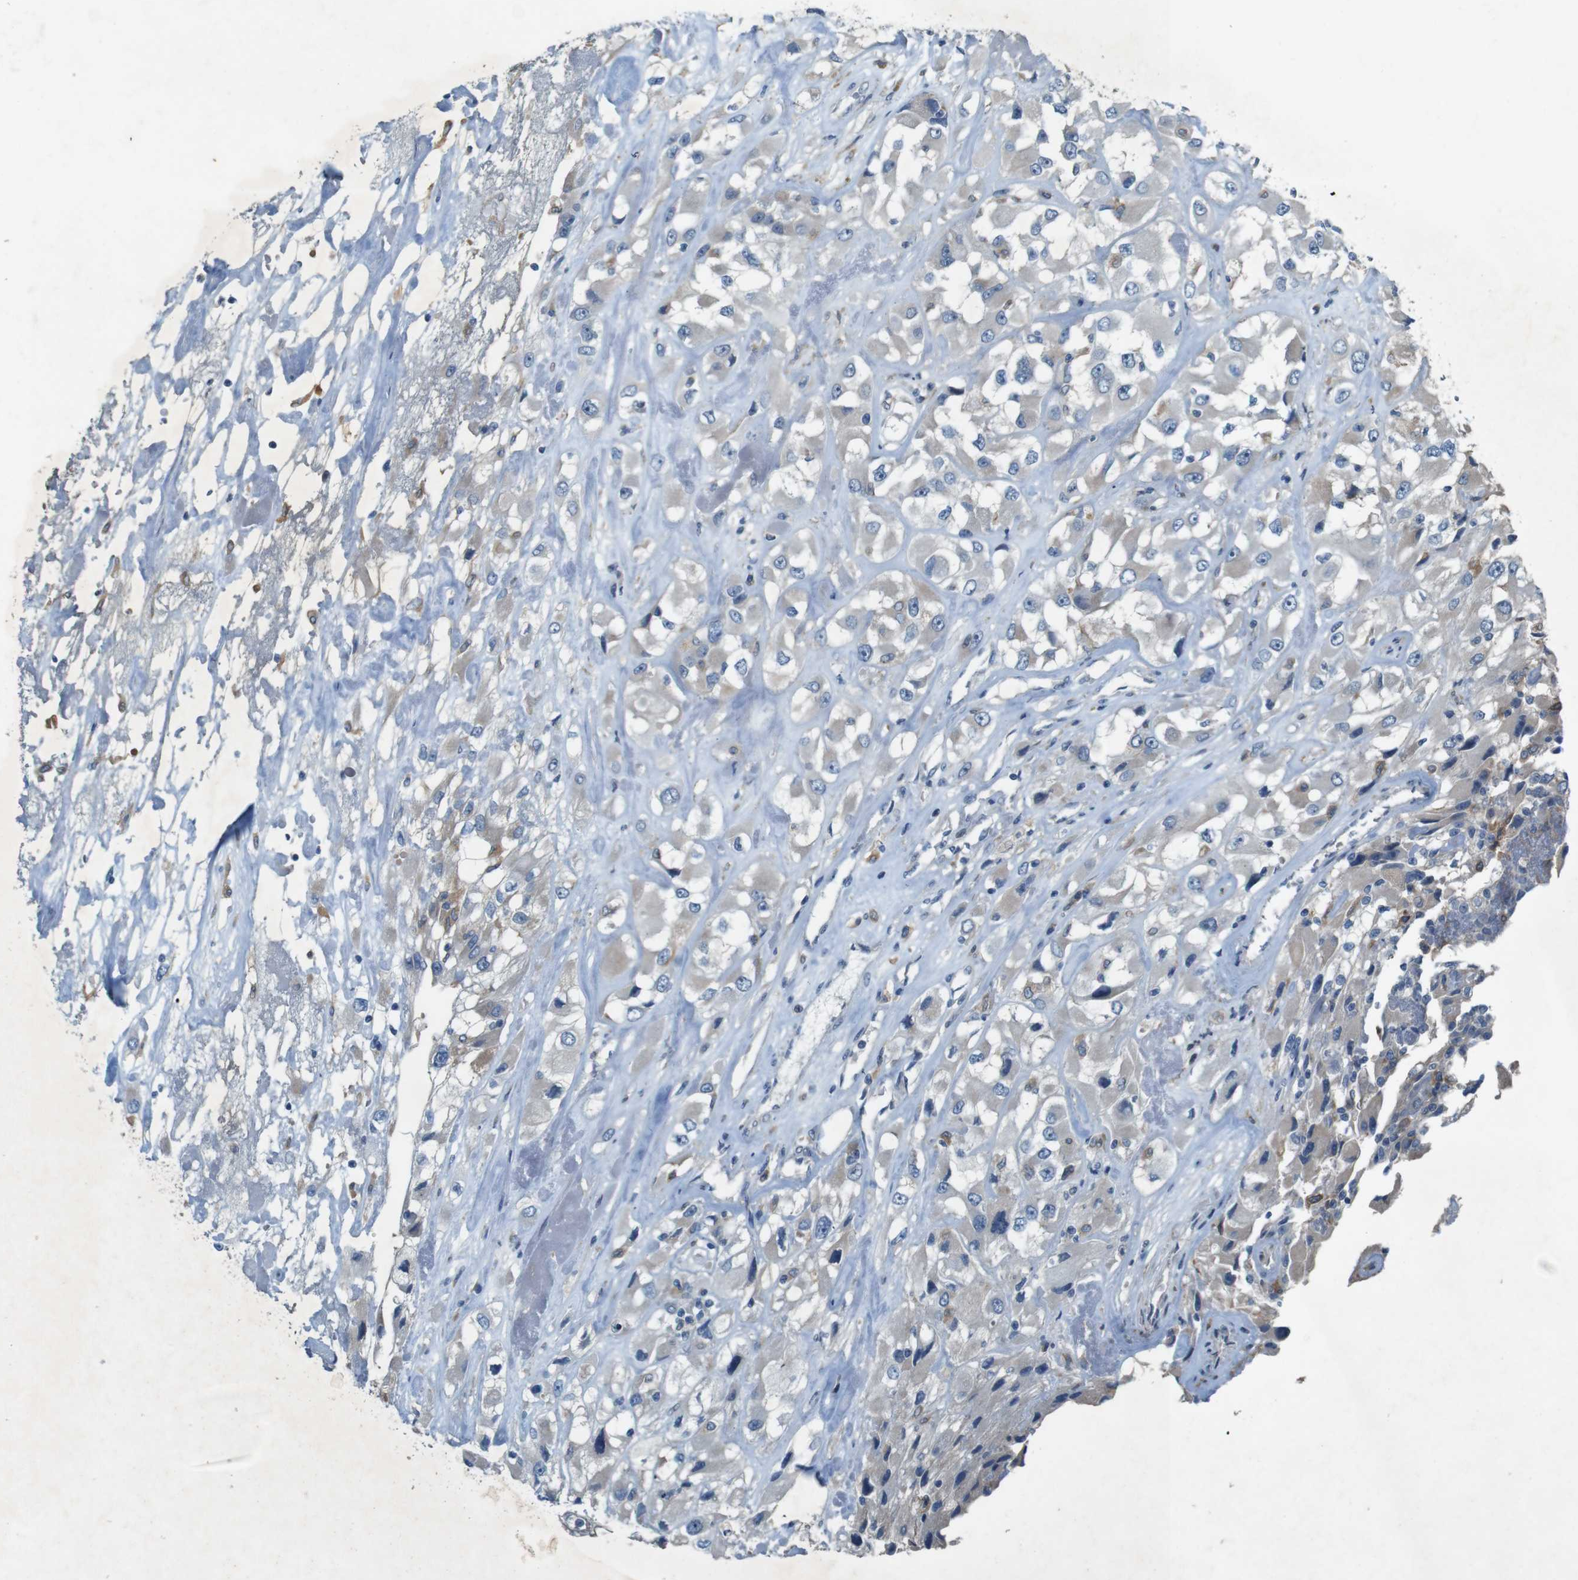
{"staining": {"intensity": "weak", "quantity": "<25%", "location": "cytoplasmic/membranous"}, "tissue": "renal cancer", "cell_type": "Tumor cells", "image_type": "cancer", "snomed": [{"axis": "morphology", "description": "Adenocarcinoma, NOS"}, {"axis": "topography", "description": "Kidney"}], "caption": "IHC of human renal cancer reveals no expression in tumor cells.", "gene": "MOGAT3", "patient": {"sex": "female", "age": 52}}